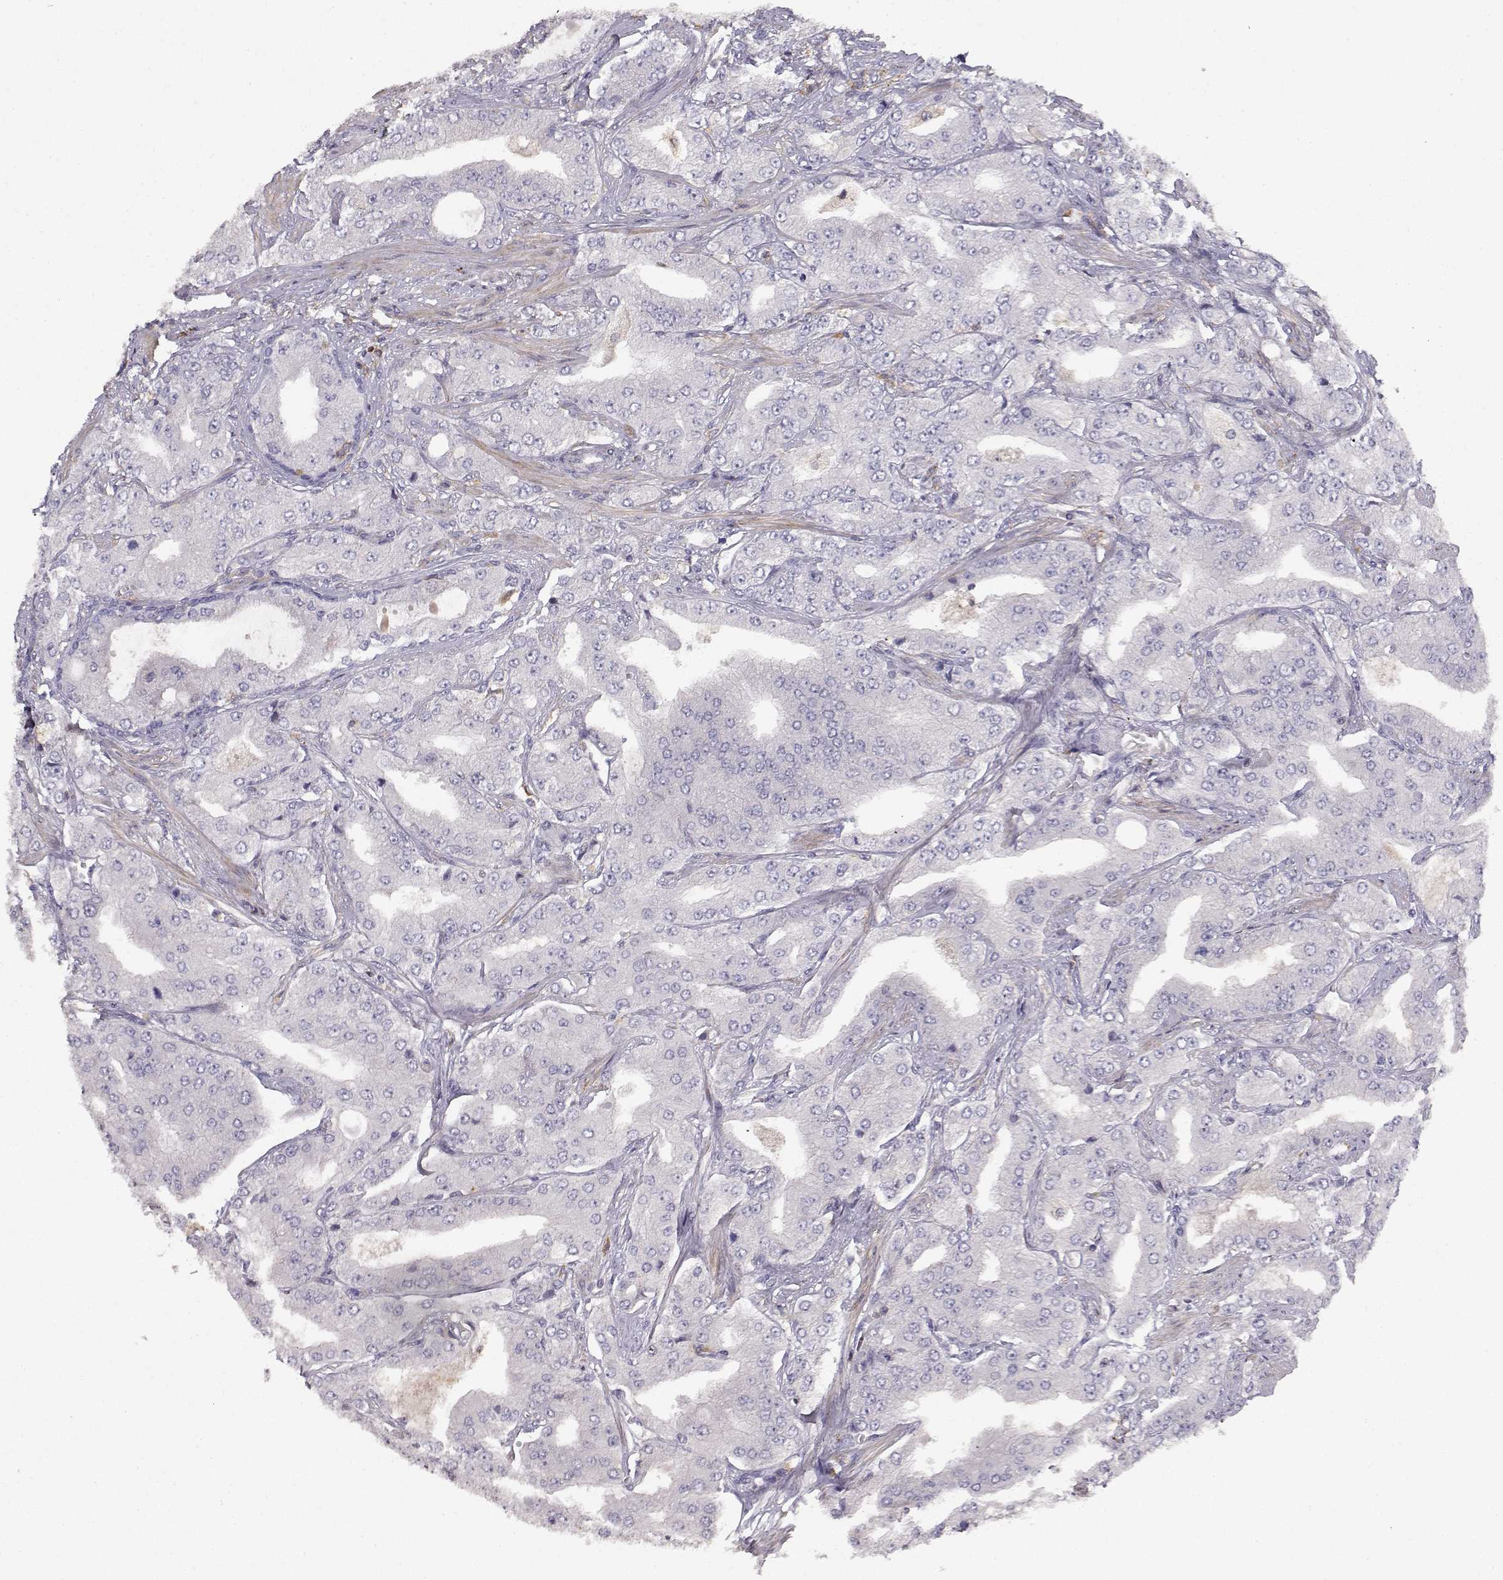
{"staining": {"intensity": "negative", "quantity": "none", "location": "none"}, "tissue": "prostate cancer", "cell_type": "Tumor cells", "image_type": "cancer", "snomed": [{"axis": "morphology", "description": "Adenocarcinoma, Low grade"}, {"axis": "topography", "description": "Prostate"}], "caption": "A histopathology image of human low-grade adenocarcinoma (prostate) is negative for staining in tumor cells. Nuclei are stained in blue.", "gene": "VAV1", "patient": {"sex": "male", "age": 60}}